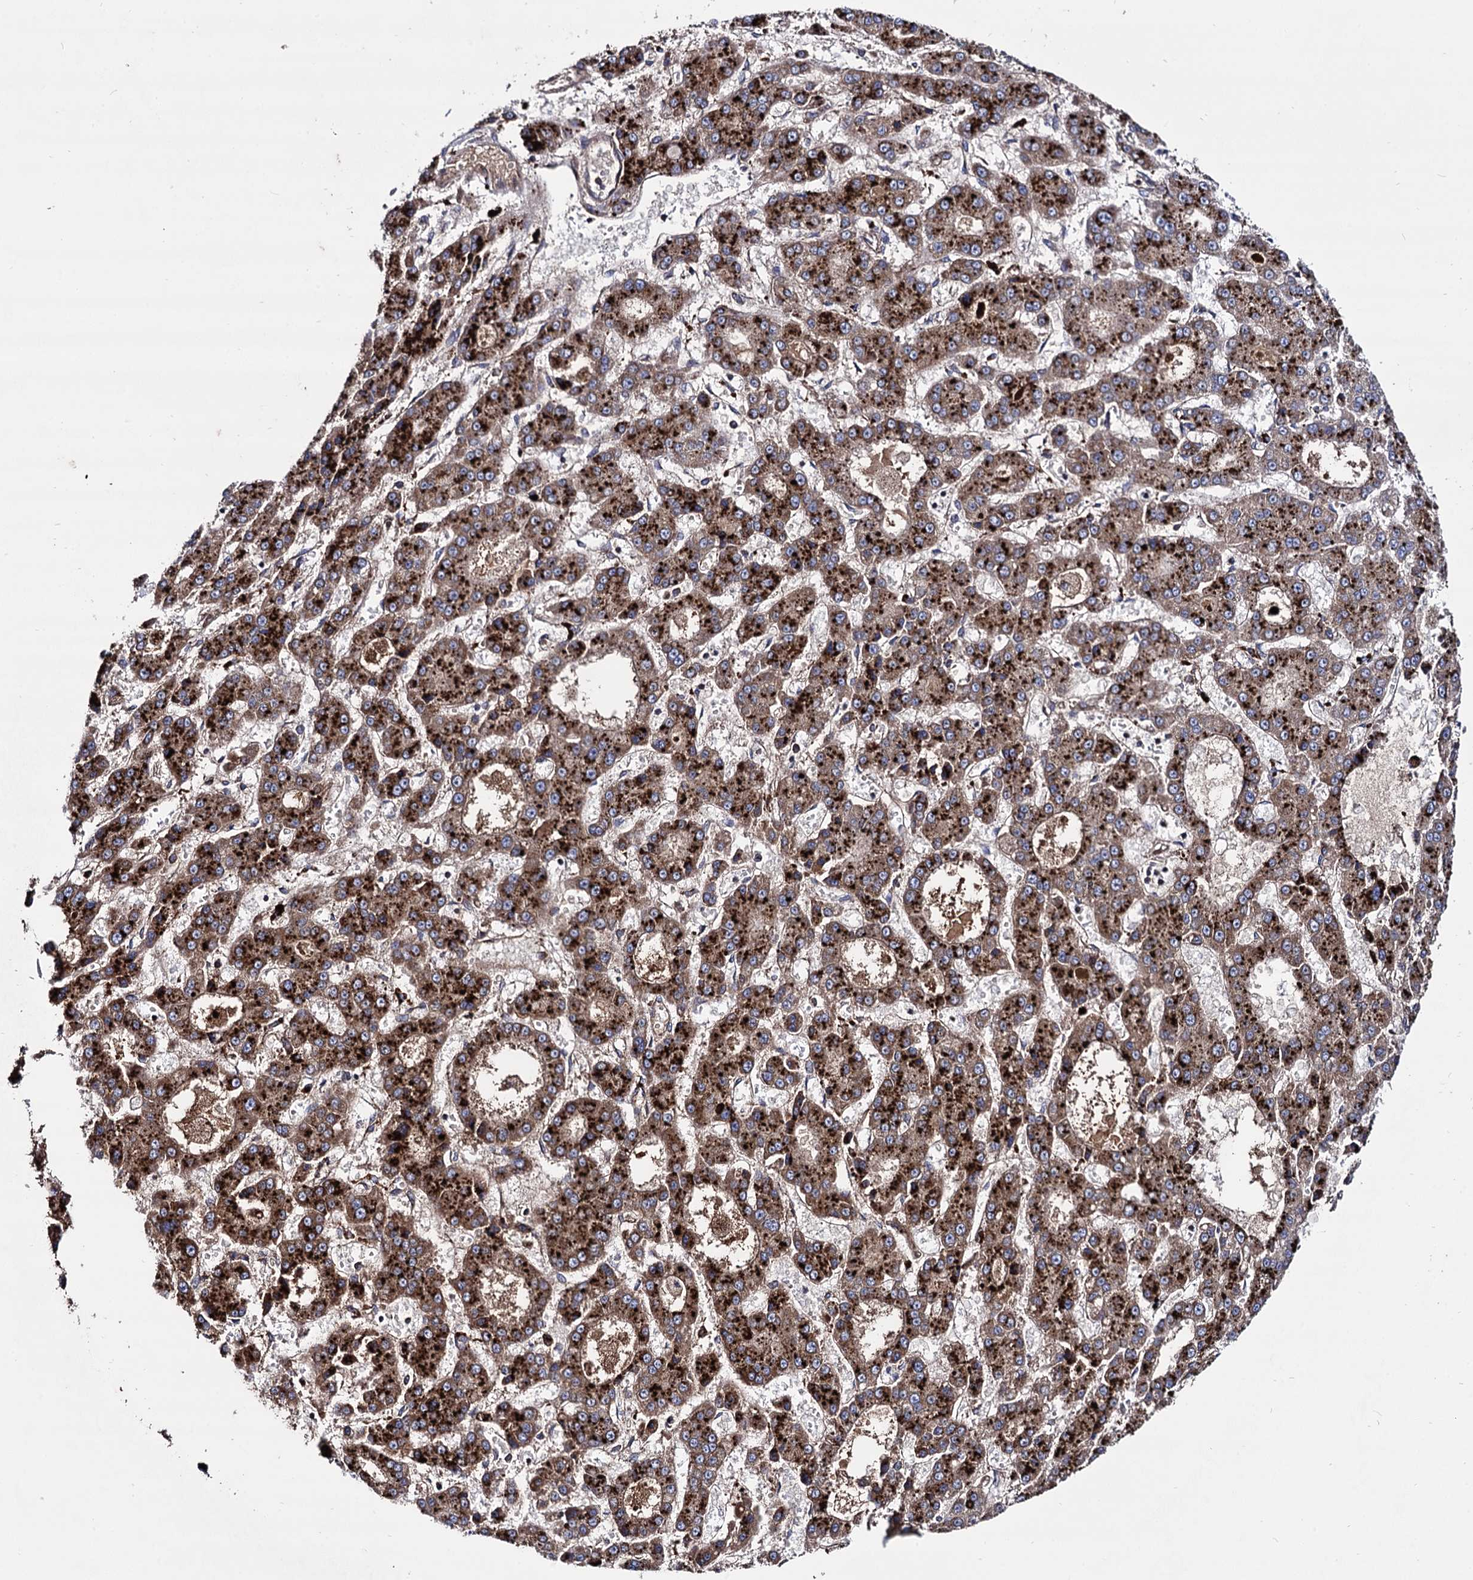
{"staining": {"intensity": "strong", "quantity": ">75%", "location": "cytoplasmic/membranous"}, "tissue": "liver cancer", "cell_type": "Tumor cells", "image_type": "cancer", "snomed": [{"axis": "morphology", "description": "Carcinoma, Hepatocellular, NOS"}, {"axis": "topography", "description": "Liver"}], "caption": "The photomicrograph demonstrates a brown stain indicating the presence of a protein in the cytoplasmic/membranous of tumor cells in liver cancer.", "gene": "IQCH", "patient": {"sex": "male", "age": 70}}